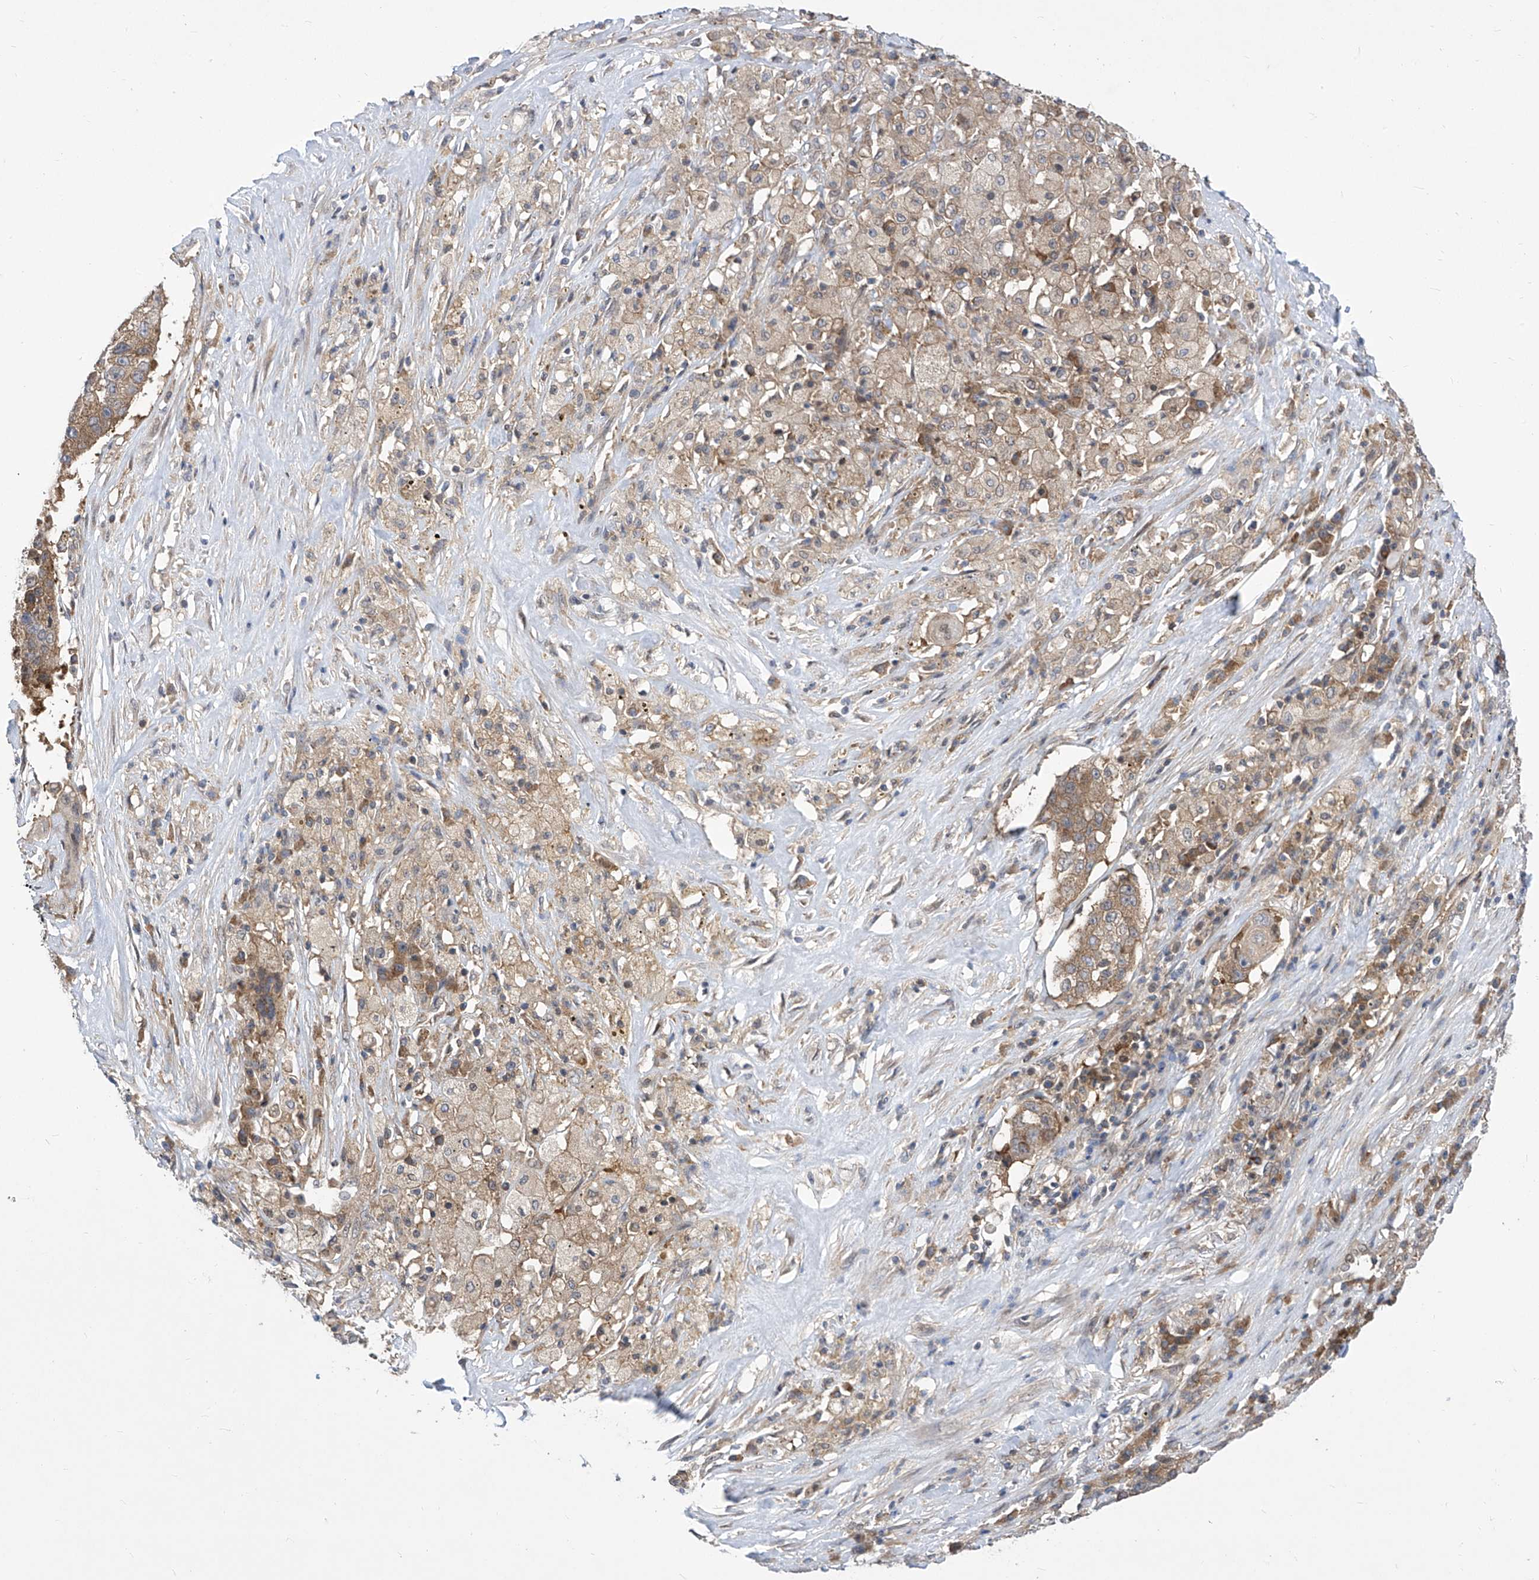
{"staining": {"intensity": "weak", "quantity": ">75%", "location": "cytoplasmic/membranous"}, "tissue": "lung cancer", "cell_type": "Tumor cells", "image_type": "cancer", "snomed": [{"axis": "morphology", "description": "Squamous cell carcinoma, NOS"}, {"axis": "topography", "description": "Lung"}], "caption": "This histopathology image exhibits IHC staining of lung cancer, with low weak cytoplasmic/membranous expression in approximately >75% of tumor cells.", "gene": "EIF3M", "patient": {"sex": "male", "age": 61}}